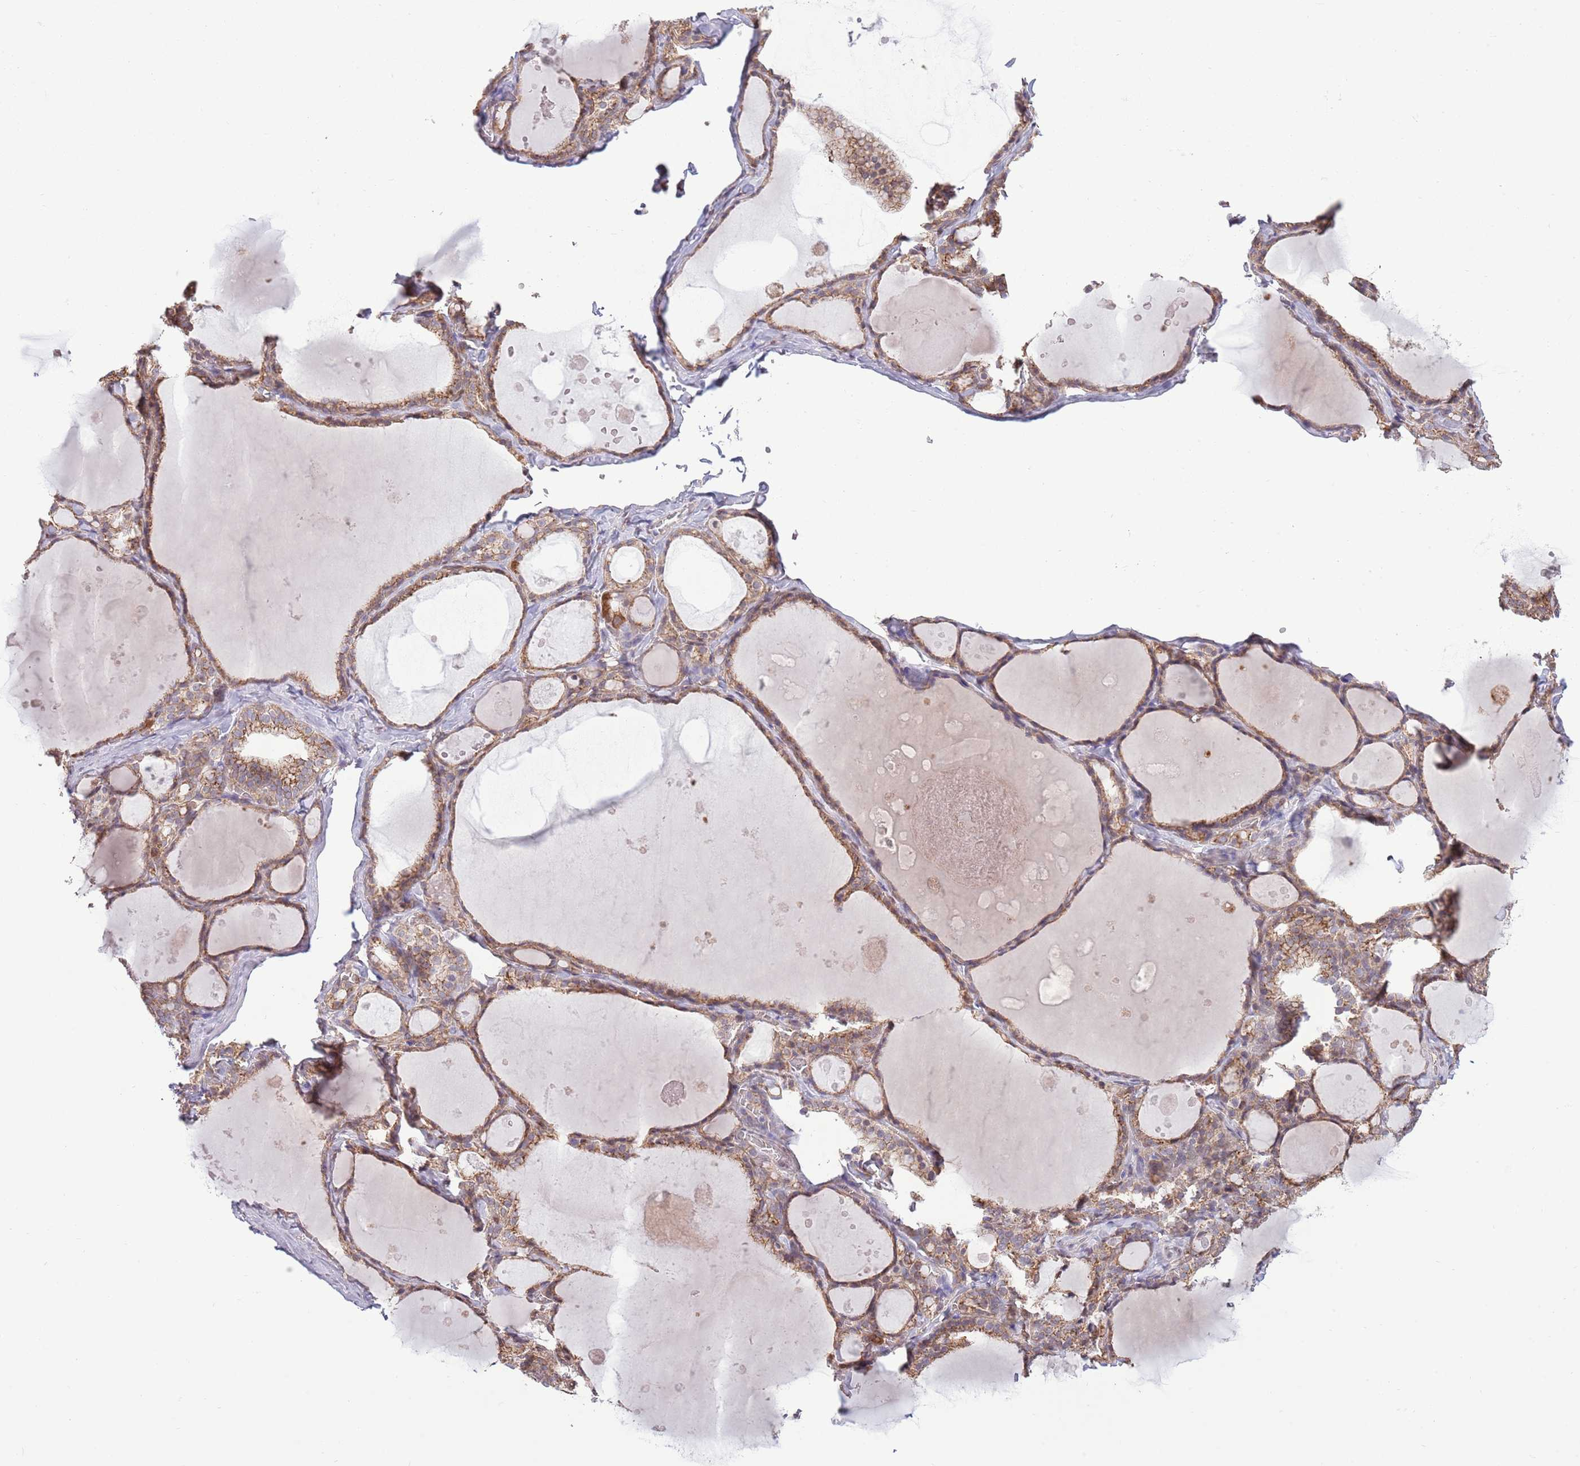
{"staining": {"intensity": "moderate", "quantity": ">75%", "location": "cytoplasmic/membranous"}, "tissue": "thyroid gland", "cell_type": "Glandular cells", "image_type": "normal", "snomed": [{"axis": "morphology", "description": "Normal tissue, NOS"}, {"axis": "topography", "description": "Thyroid gland"}], "caption": "A medium amount of moderate cytoplasmic/membranous expression is seen in about >75% of glandular cells in normal thyroid gland. (DAB (3,3'-diaminobenzidine) = brown stain, brightfield microscopy at high magnification).", "gene": "ARL2BP", "patient": {"sex": "male", "age": 56}}